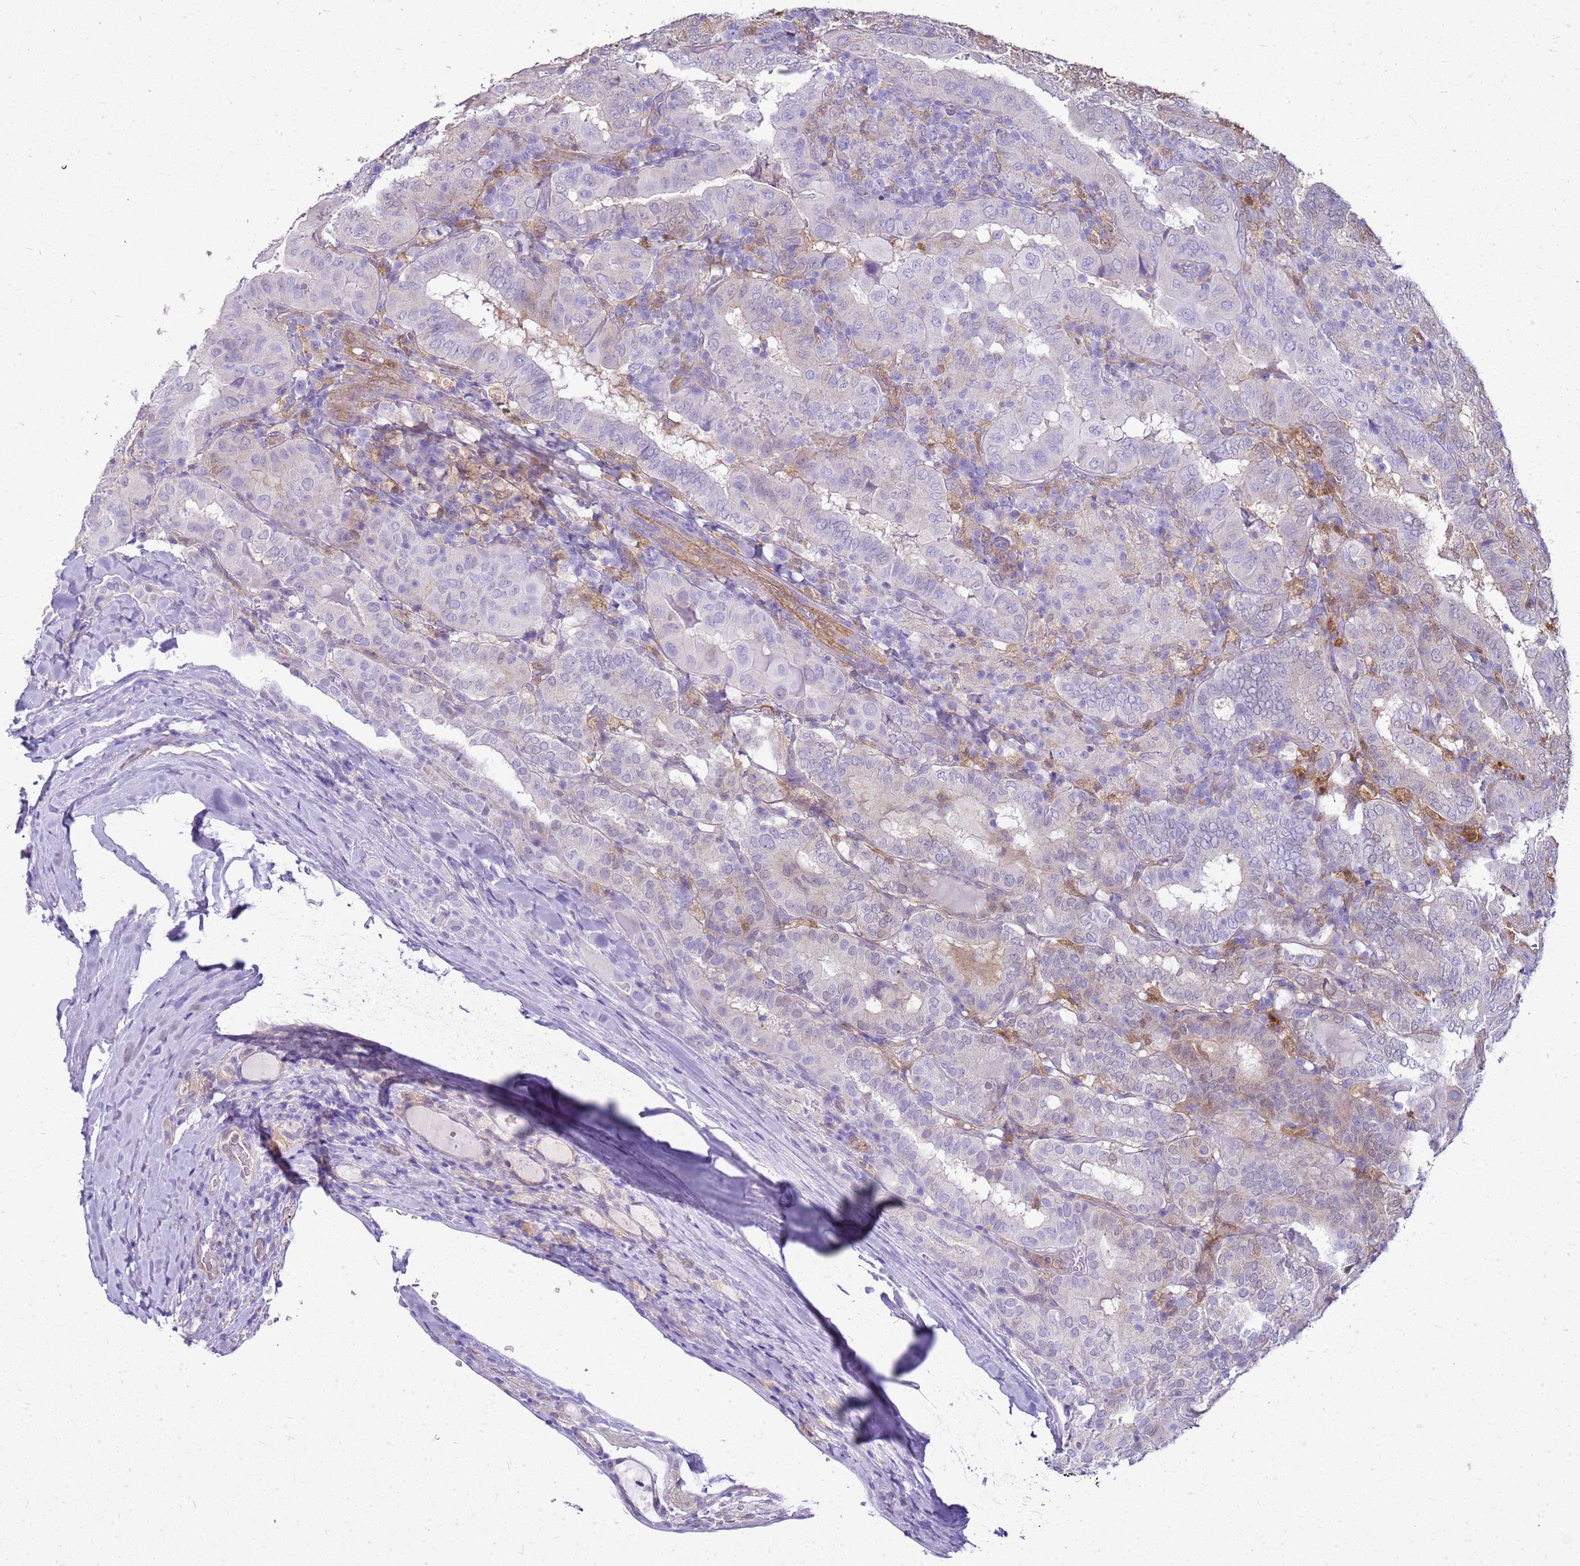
{"staining": {"intensity": "negative", "quantity": "none", "location": "none"}, "tissue": "thyroid cancer", "cell_type": "Tumor cells", "image_type": "cancer", "snomed": [{"axis": "morphology", "description": "Papillary adenocarcinoma, NOS"}, {"axis": "topography", "description": "Thyroid gland"}], "caption": "Immunohistochemistry of papillary adenocarcinoma (thyroid) exhibits no staining in tumor cells.", "gene": "SULT1E1", "patient": {"sex": "female", "age": 72}}